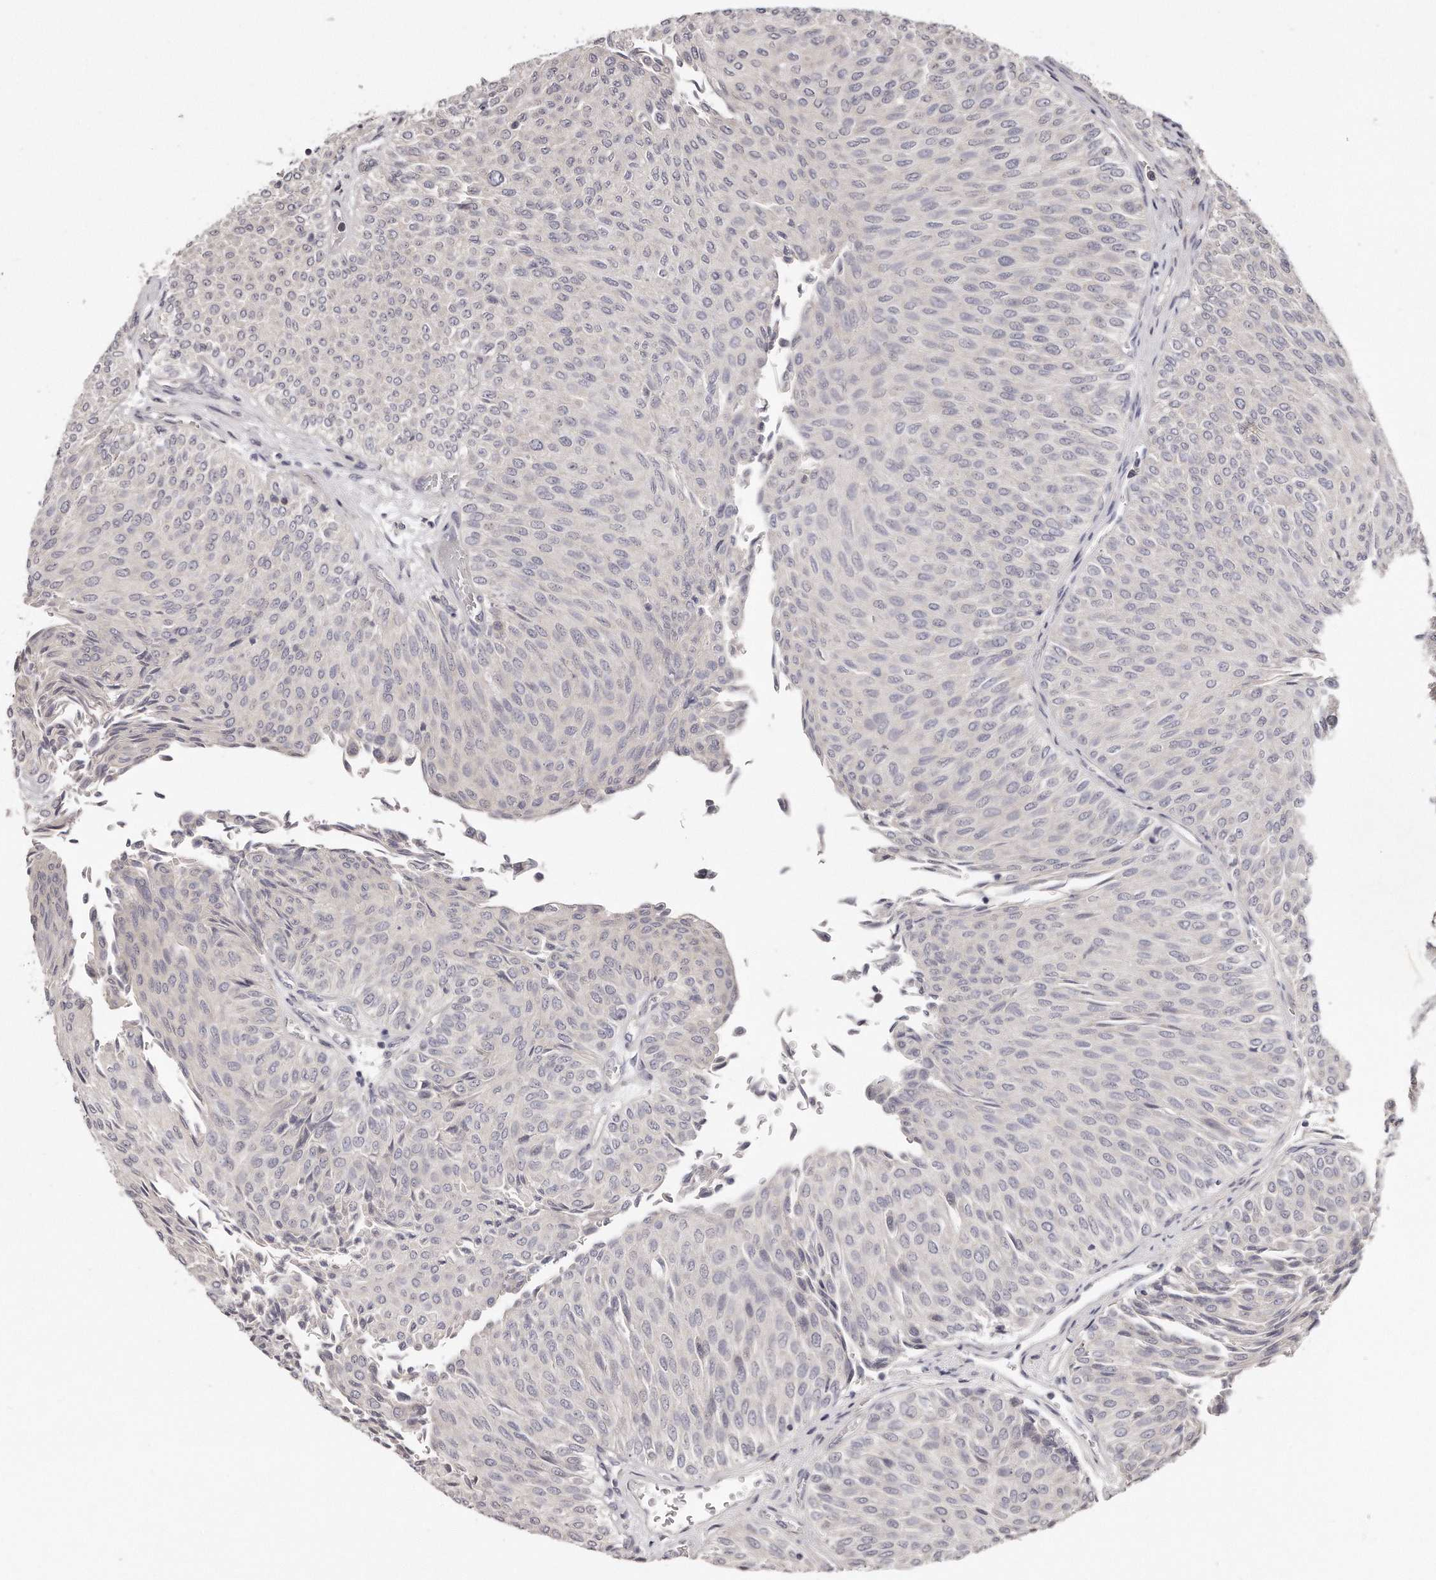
{"staining": {"intensity": "negative", "quantity": "none", "location": "none"}, "tissue": "urothelial cancer", "cell_type": "Tumor cells", "image_type": "cancer", "snomed": [{"axis": "morphology", "description": "Urothelial carcinoma, Low grade"}, {"axis": "topography", "description": "Urinary bladder"}], "caption": "Tumor cells are negative for protein expression in human low-grade urothelial carcinoma.", "gene": "TTLL4", "patient": {"sex": "male", "age": 78}}